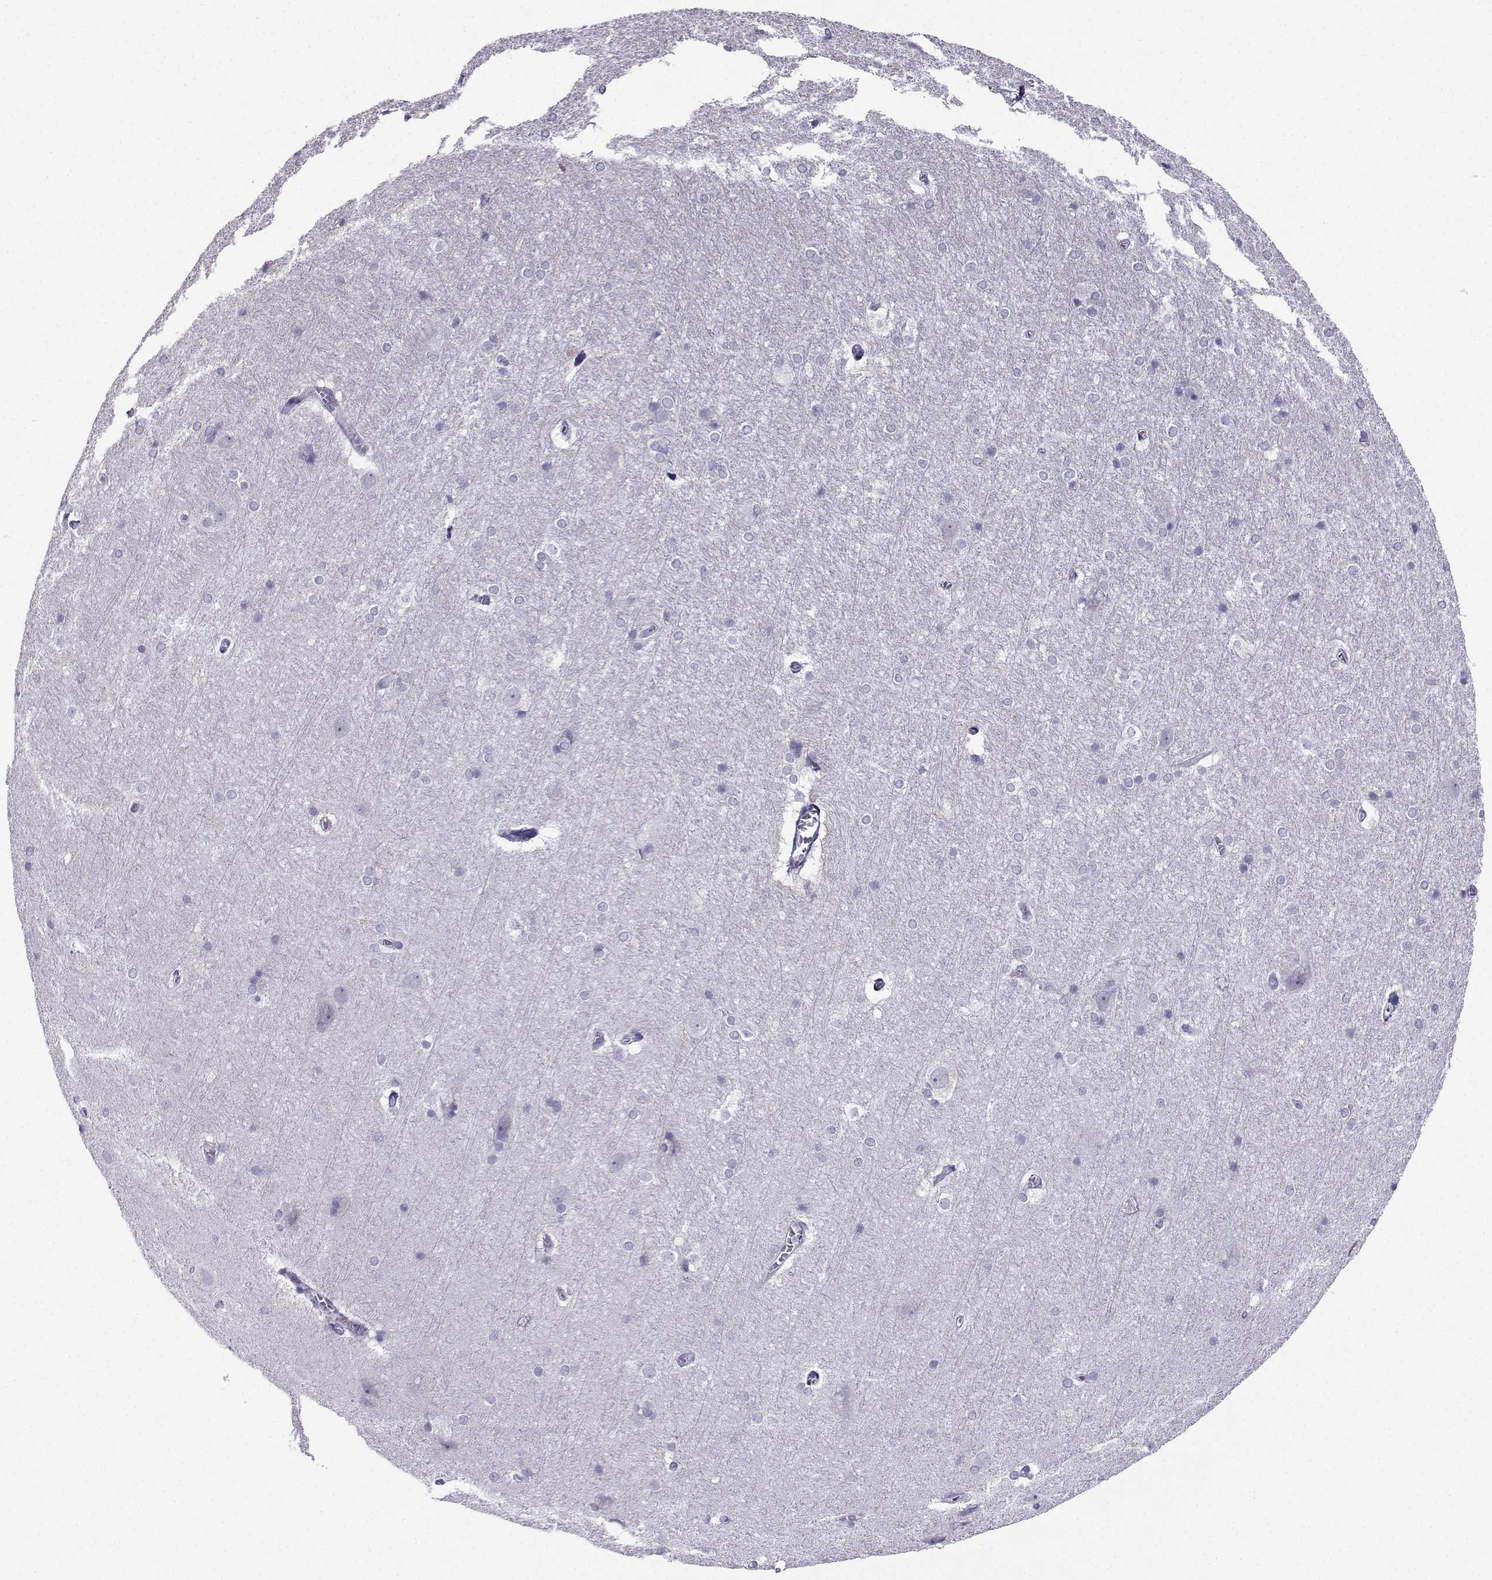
{"staining": {"intensity": "negative", "quantity": "none", "location": "none"}, "tissue": "hippocampus", "cell_type": "Glial cells", "image_type": "normal", "snomed": [{"axis": "morphology", "description": "Normal tissue, NOS"}, {"axis": "topography", "description": "Cerebral cortex"}, {"axis": "topography", "description": "Hippocampus"}], "caption": "This is a histopathology image of immunohistochemistry (IHC) staining of benign hippocampus, which shows no expression in glial cells. (Stains: DAB (3,3'-diaminobenzidine) IHC with hematoxylin counter stain, Microscopy: brightfield microscopy at high magnification).", "gene": "KIF17", "patient": {"sex": "female", "age": 19}}